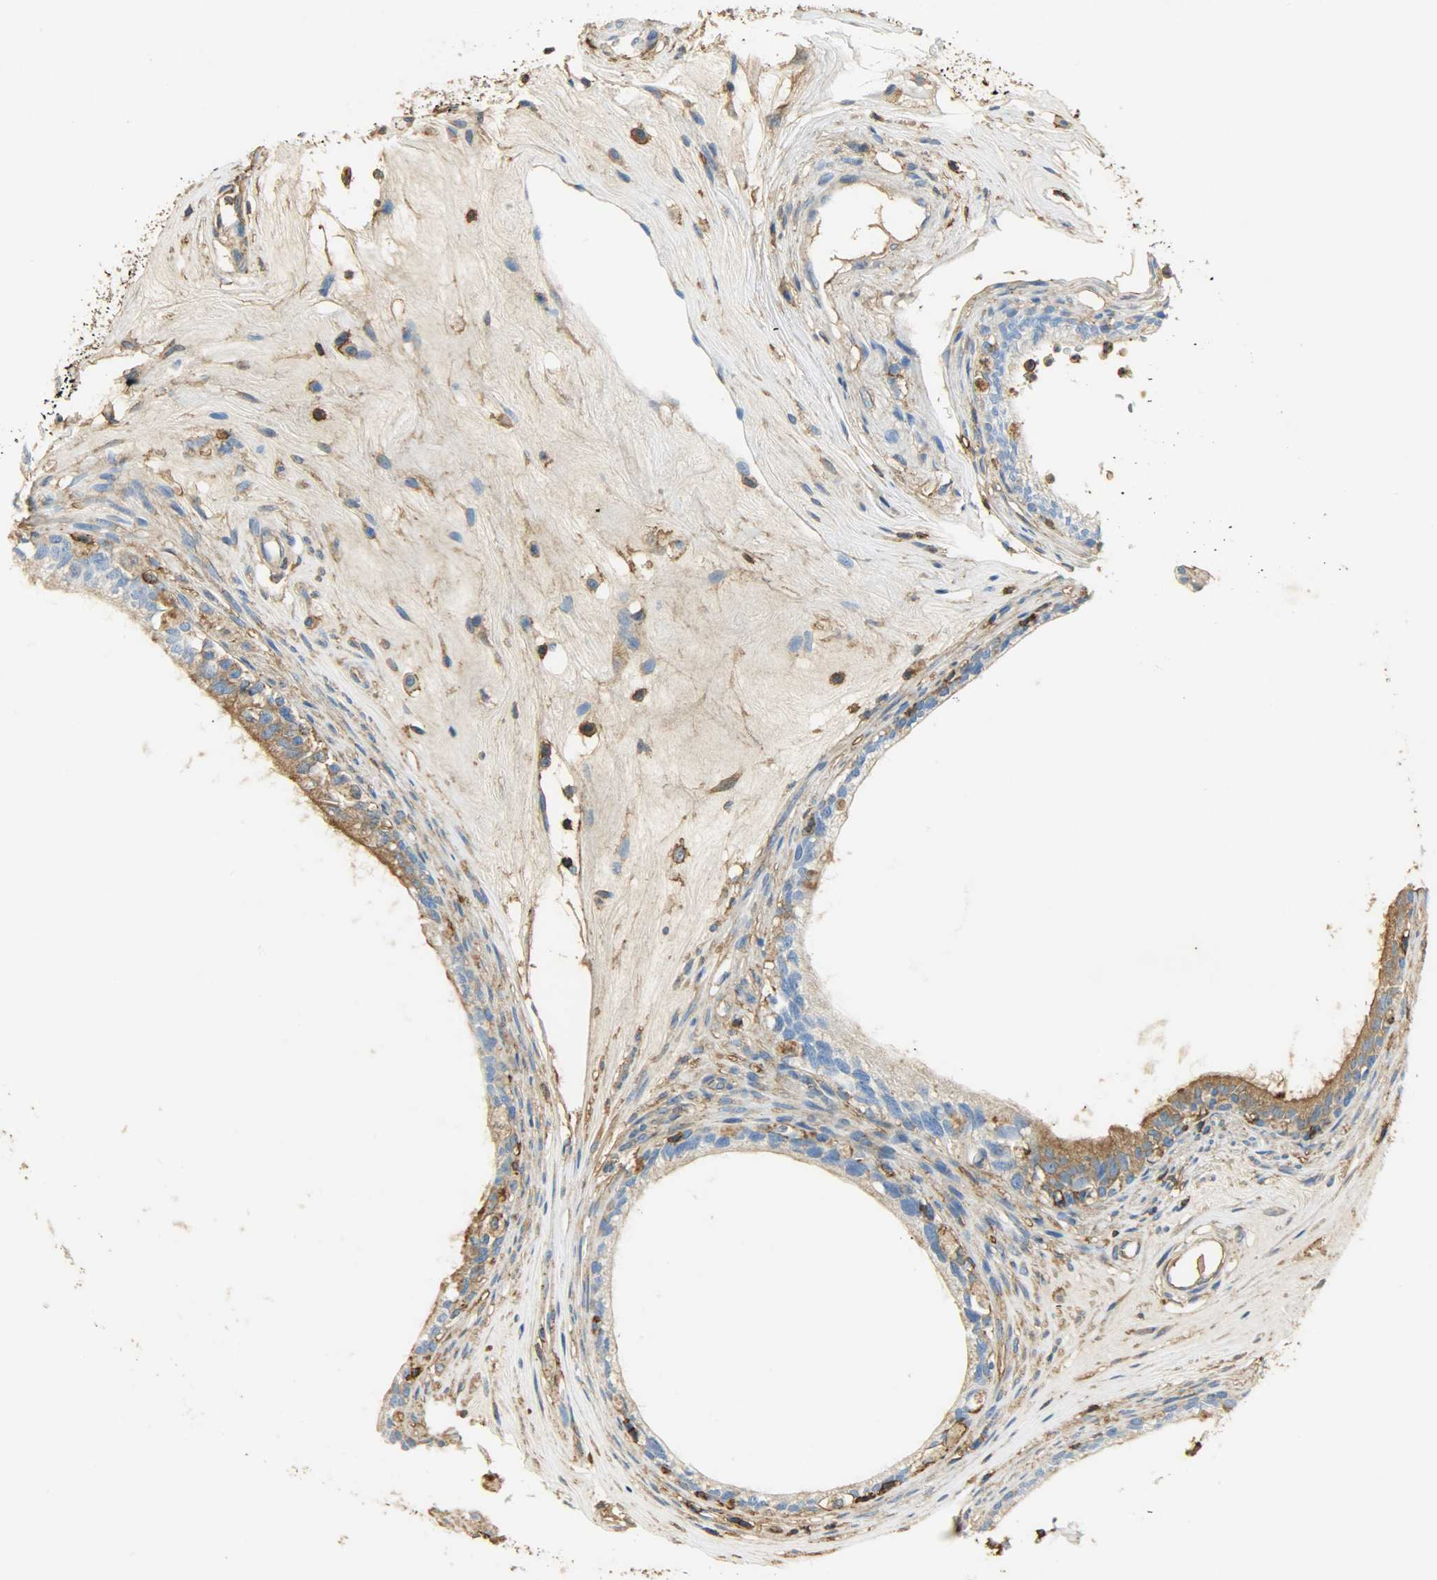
{"staining": {"intensity": "moderate", "quantity": ">75%", "location": "cytoplasmic/membranous"}, "tissue": "epididymis", "cell_type": "Glandular cells", "image_type": "normal", "snomed": [{"axis": "morphology", "description": "Normal tissue, NOS"}, {"axis": "morphology", "description": "Inflammation, NOS"}, {"axis": "topography", "description": "Epididymis"}], "caption": "Immunohistochemistry (IHC) histopathology image of unremarkable epididymis stained for a protein (brown), which demonstrates medium levels of moderate cytoplasmic/membranous staining in about >75% of glandular cells.", "gene": "ANXA6", "patient": {"sex": "male", "age": 84}}